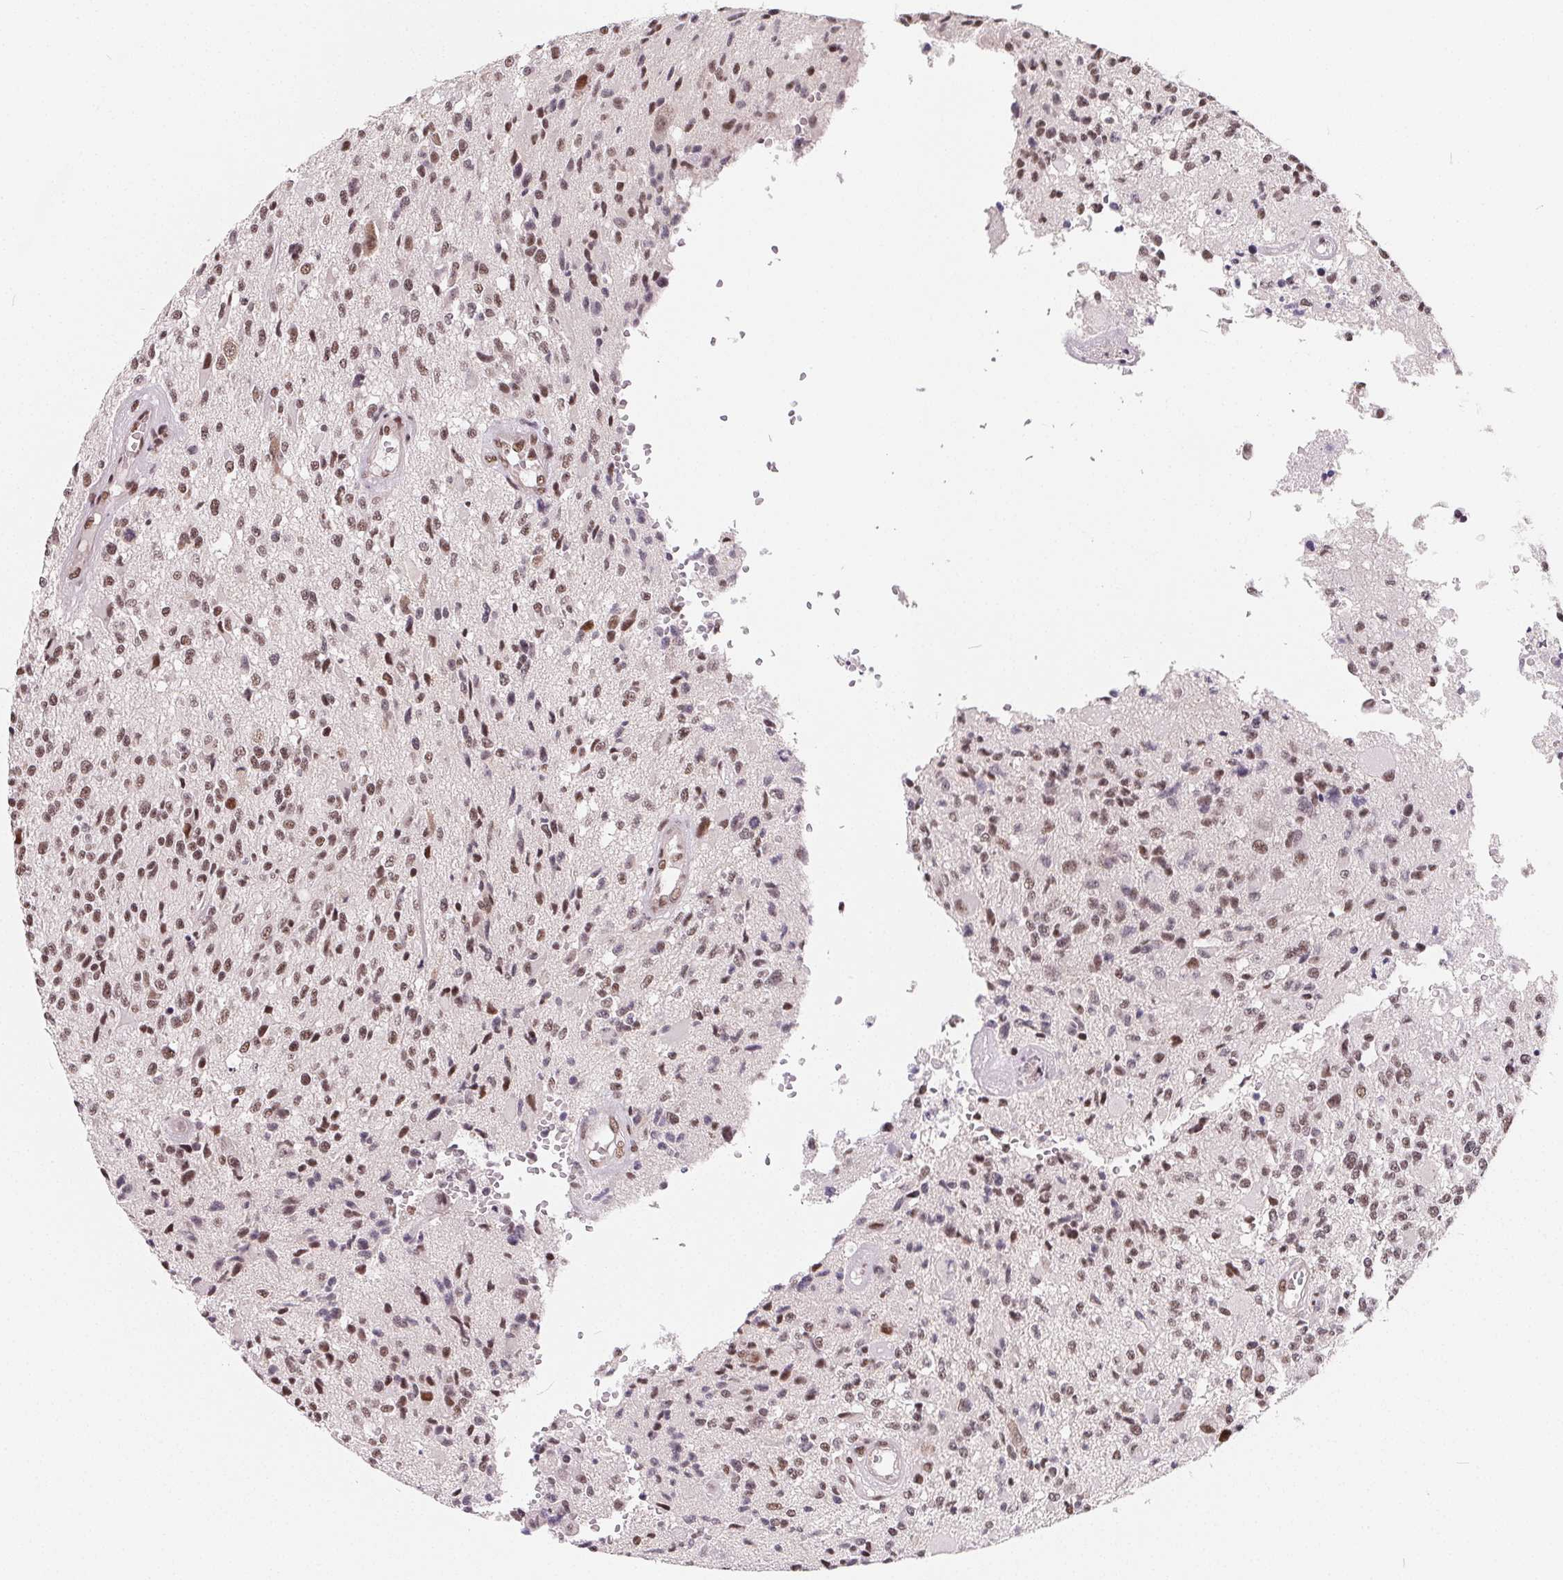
{"staining": {"intensity": "moderate", "quantity": ">75%", "location": "nuclear"}, "tissue": "glioma", "cell_type": "Tumor cells", "image_type": "cancer", "snomed": [{"axis": "morphology", "description": "Glioma, malignant, High grade"}, {"axis": "topography", "description": "Brain"}], "caption": "DAB (3,3'-diaminobenzidine) immunohistochemical staining of glioma reveals moderate nuclear protein staining in about >75% of tumor cells. The staining was performed using DAB (3,3'-diaminobenzidine), with brown indicating positive protein expression. Nuclei are stained blue with hematoxylin.", "gene": "TCERG1", "patient": {"sex": "female", "age": 63}}